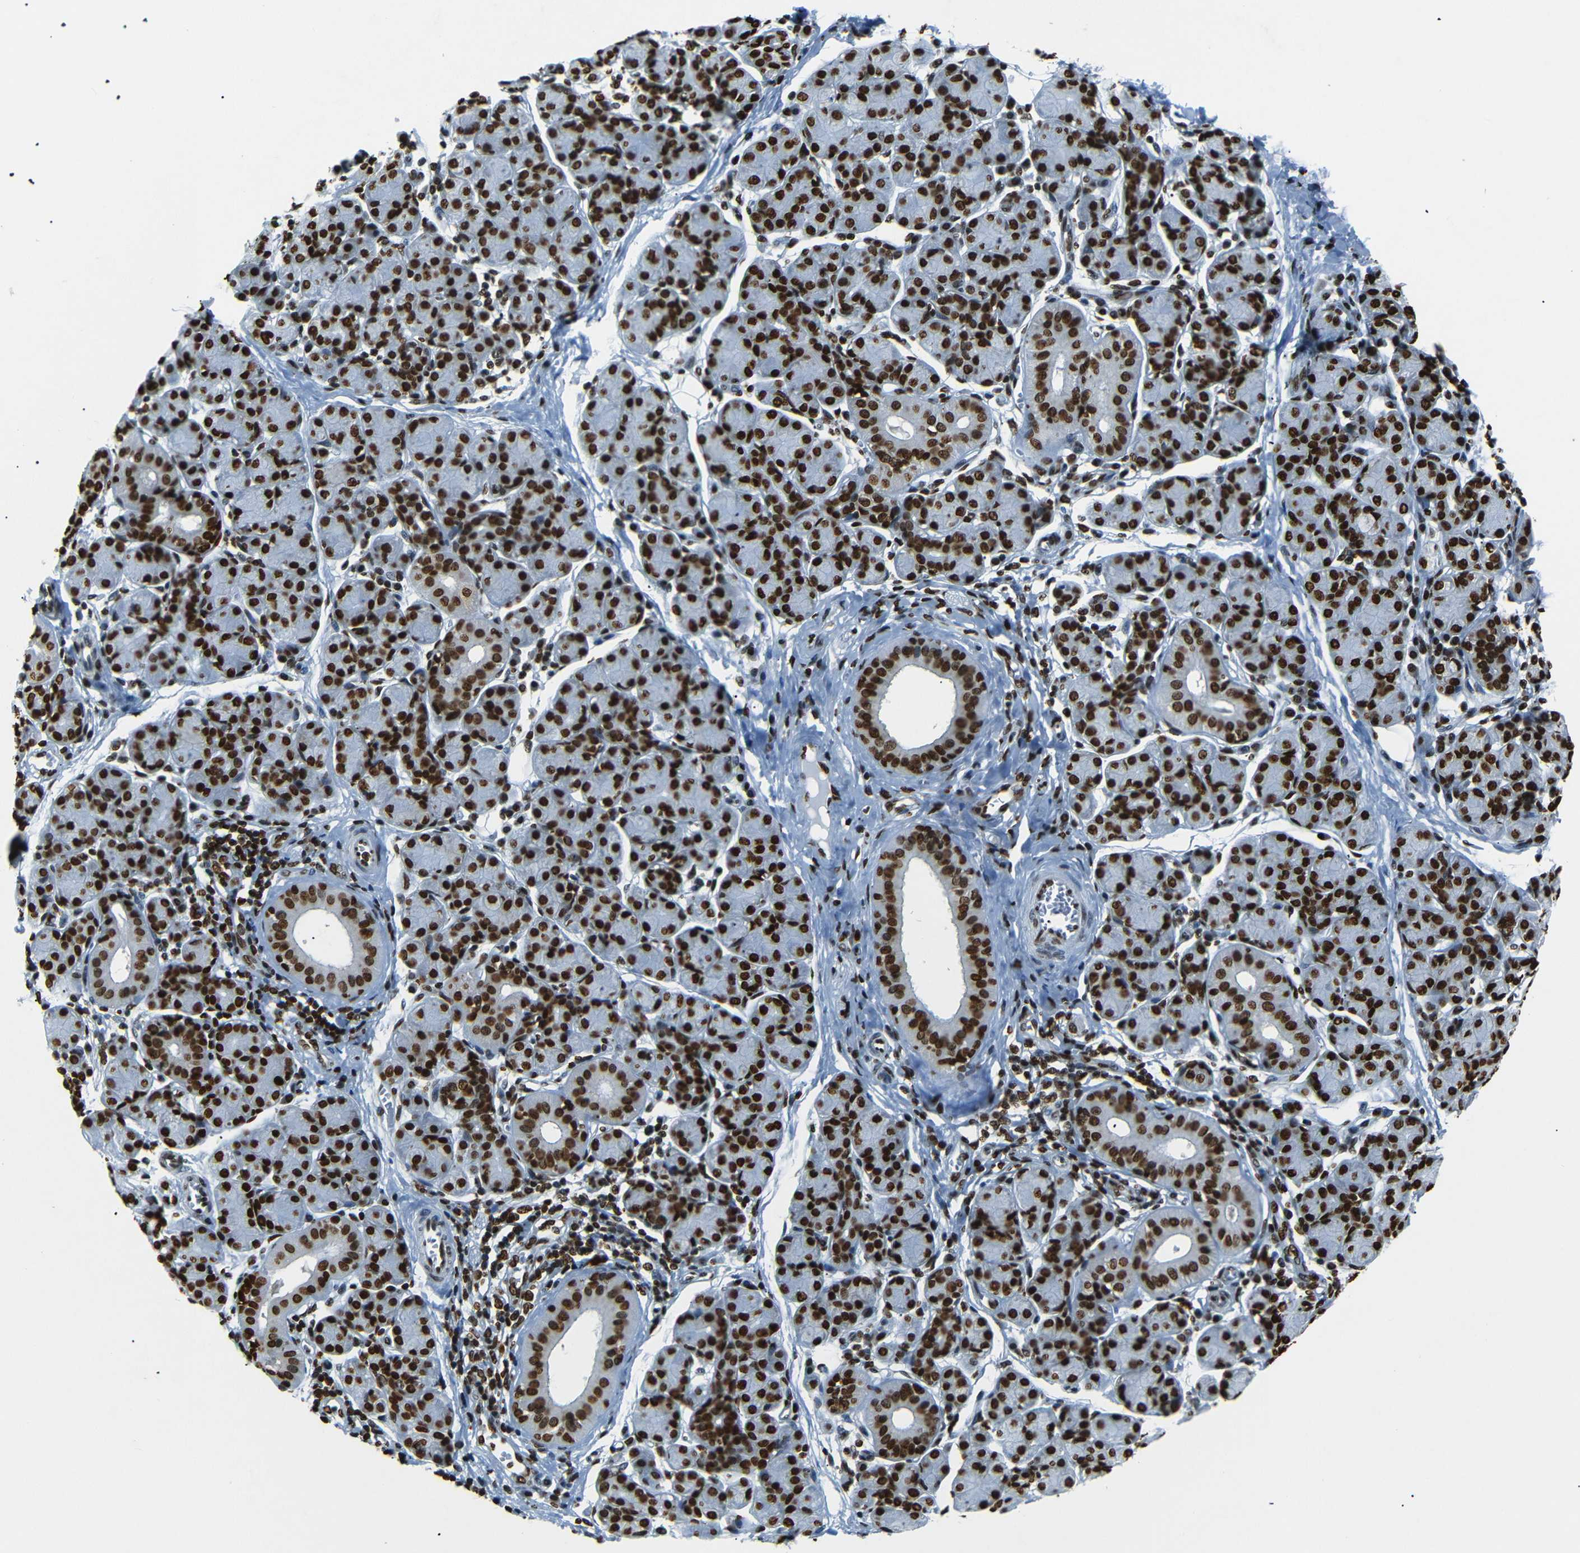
{"staining": {"intensity": "strong", "quantity": ">75%", "location": "nuclear"}, "tissue": "salivary gland", "cell_type": "Glandular cells", "image_type": "normal", "snomed": [{"axis": "morphology", "description": "Normal tissue, NOS"}, {"axis": "morphology", "description": "Inflammation, NOS"}, {"axis": "topography", "description": "Lymph node"}, {"axis": "topography", "description": "Salivary gland"}], "caption": "There is high levels of strong nuclear expression in glandular cells of unremarkable salivary gland, as demonstrated by immunohistochemical staining (brown color).", "gene": "HMGN1", "patient": {"sex": "male", "age": 3}}